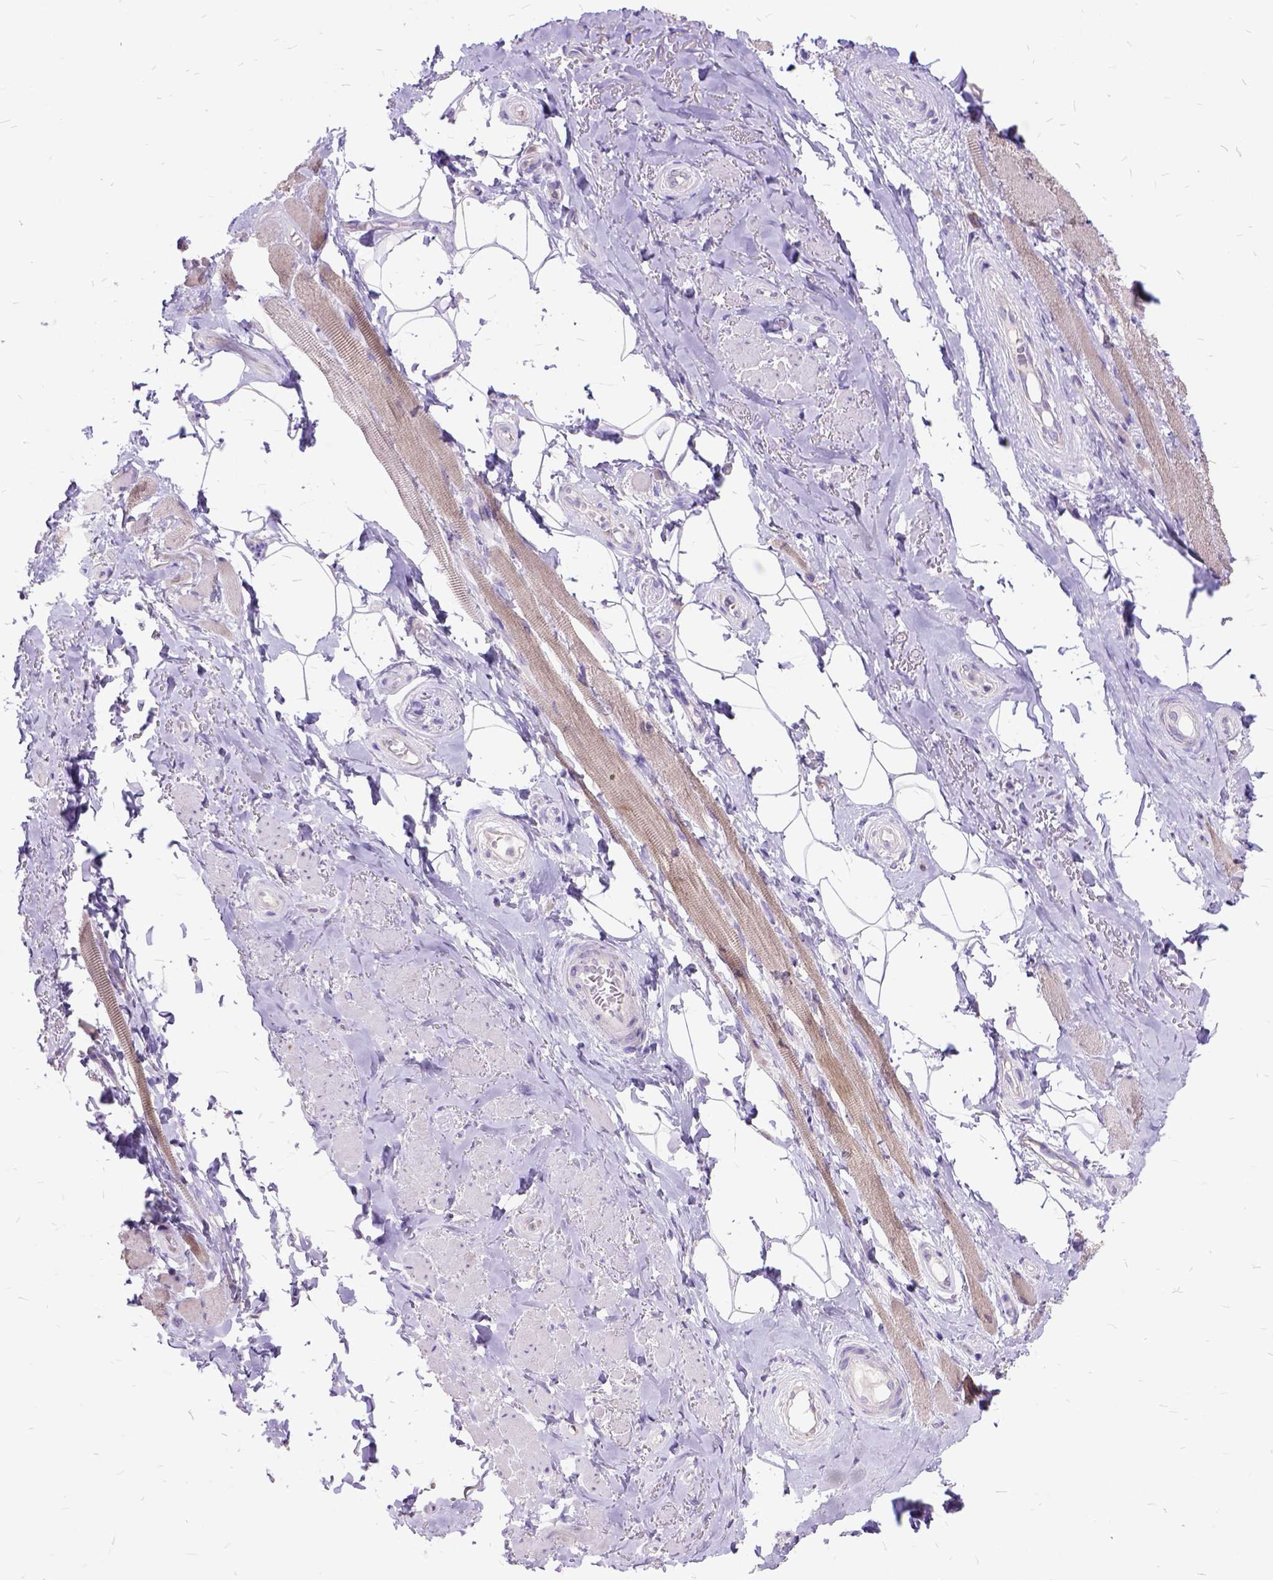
{"staining": {"intensity": "negative", "quantity": "none", "location": "none"}, "tissue": "adipose tissue", "cell_type": "Adipocytes", "image_type": "normal", "snomed": [{"axis": "morphology", "description": "Normal tissue, NOS"}, {"axis": "topography", "description": "Anal"}, {"axis": "topography", "description": "Peripheral nerve tissue"}], "caption": "This is an IHC photomicrograph of benign human adipose tissue. There is no expression in adipocytes.", "gene": "CTAG2", "patient": {"sex": "male", "age": 53}}